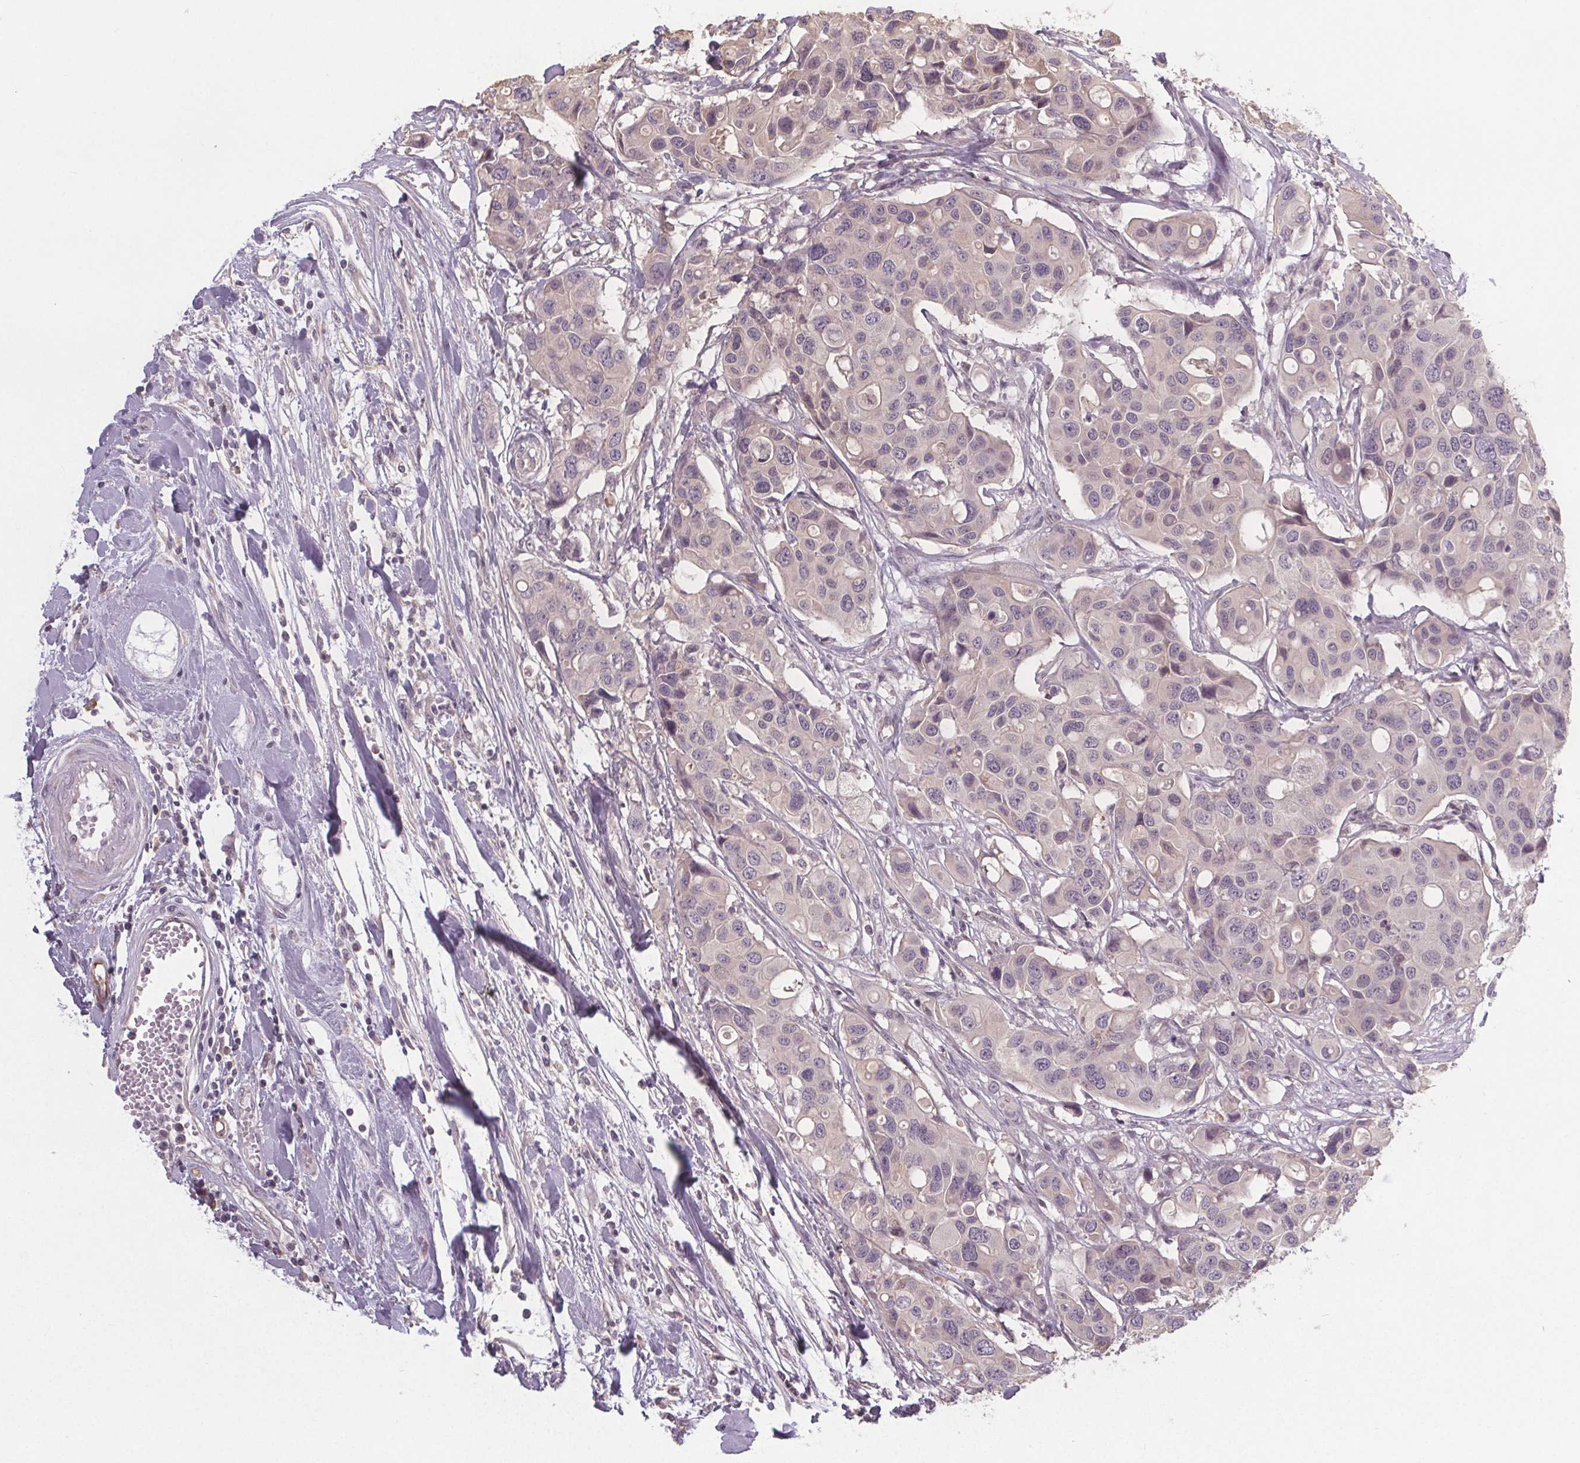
{"staining": {"intensity": "negative", "quantity": "none", "location": "none"}, "tissue": "colorectal cancer", "cell_type": "Tumor cells", "image_type": "cancer", "snomed": [{"axis": "morphology", "description": "Adenocarcinoma, NOS"}, {"axis": "topography", "description": "Colon"}], "caption": "Tumor cells are negative for brown protein staining in colorectal cancer (adenocarcinoma).", "gene": "SLC26A2", "patient": {"sex": "male", "age": 77}}